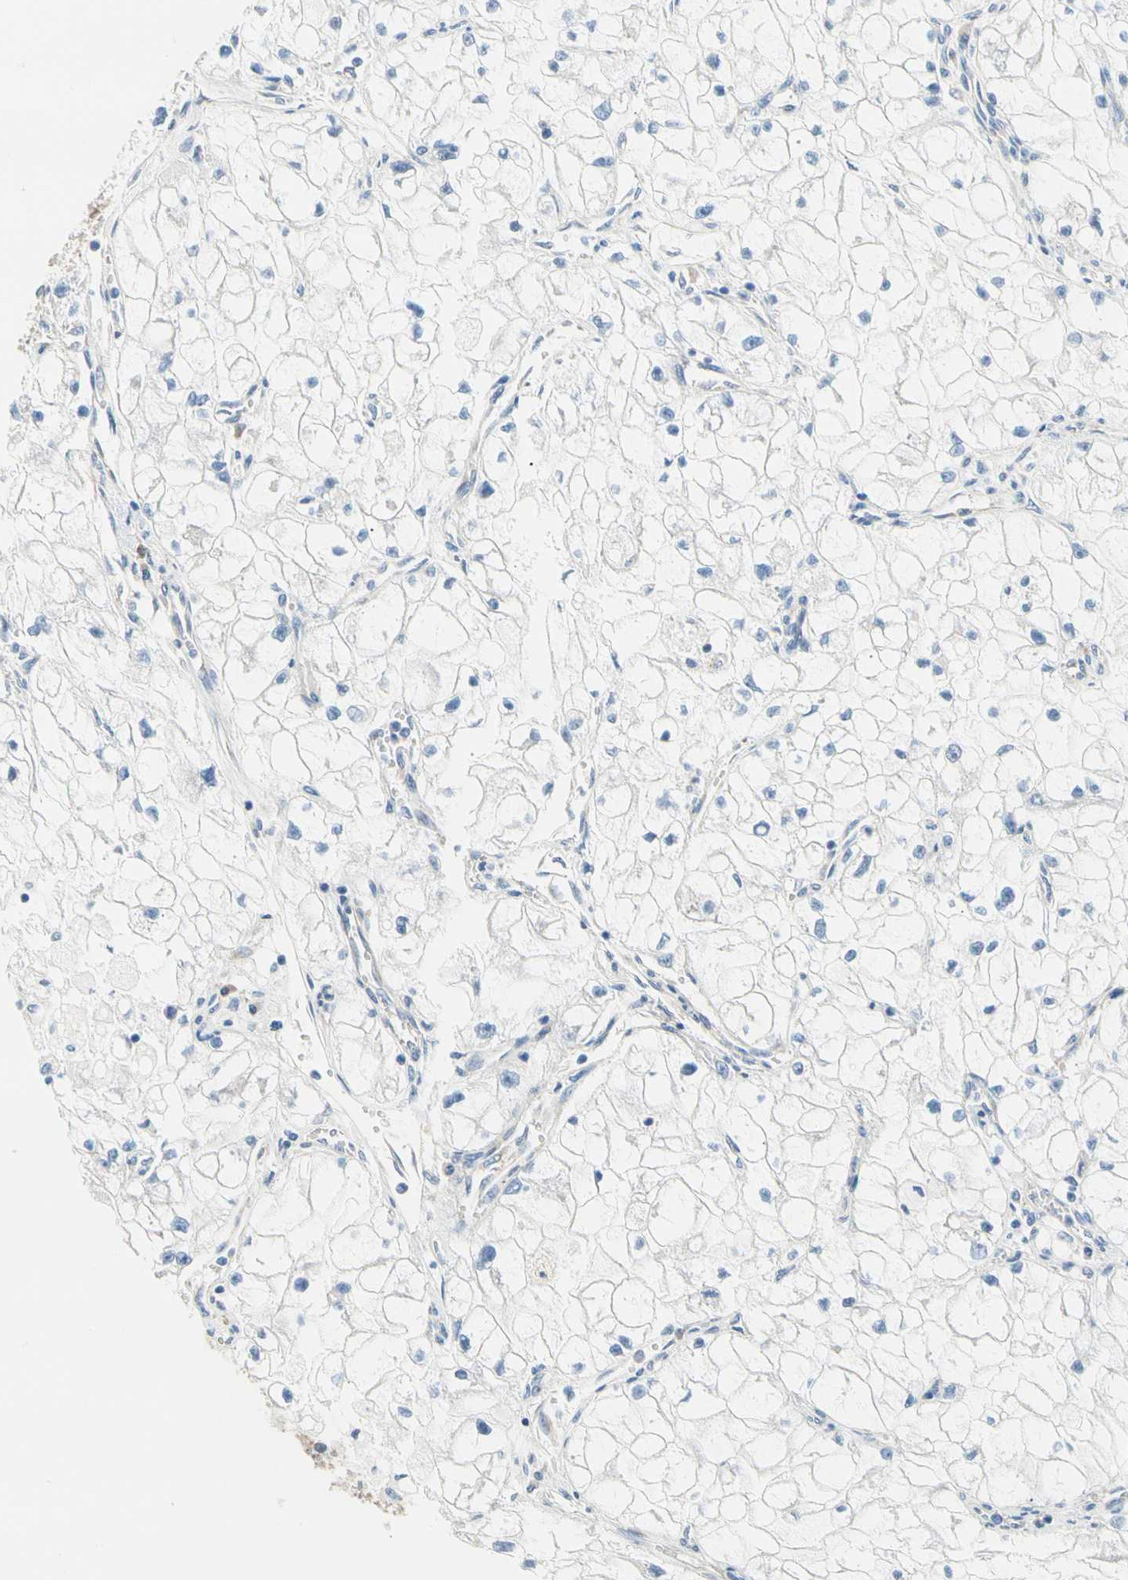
{"staining": {"intensity": "negative", "quantity": "none", "location": "none"}, "tissue": "renal cancer", "cell_type": "Tumor cells", "image_type": "cancer", "snomed": [{"axis": "morphology", "description": "Adenocarcinoma, NOS"}, {"axis": "topography", "description": "Kidney"}], "caption": "The micrograph displays no significant staining in tumor cells of renal adenocarcinoma. The staining was performed using DAB to visualize the protein expression in brown, while the nuclei were stained in blue with hematoxylin (Magnification: 20x).", "gene": "GPHN", "patient": {"sex": "female", "age": 70}}